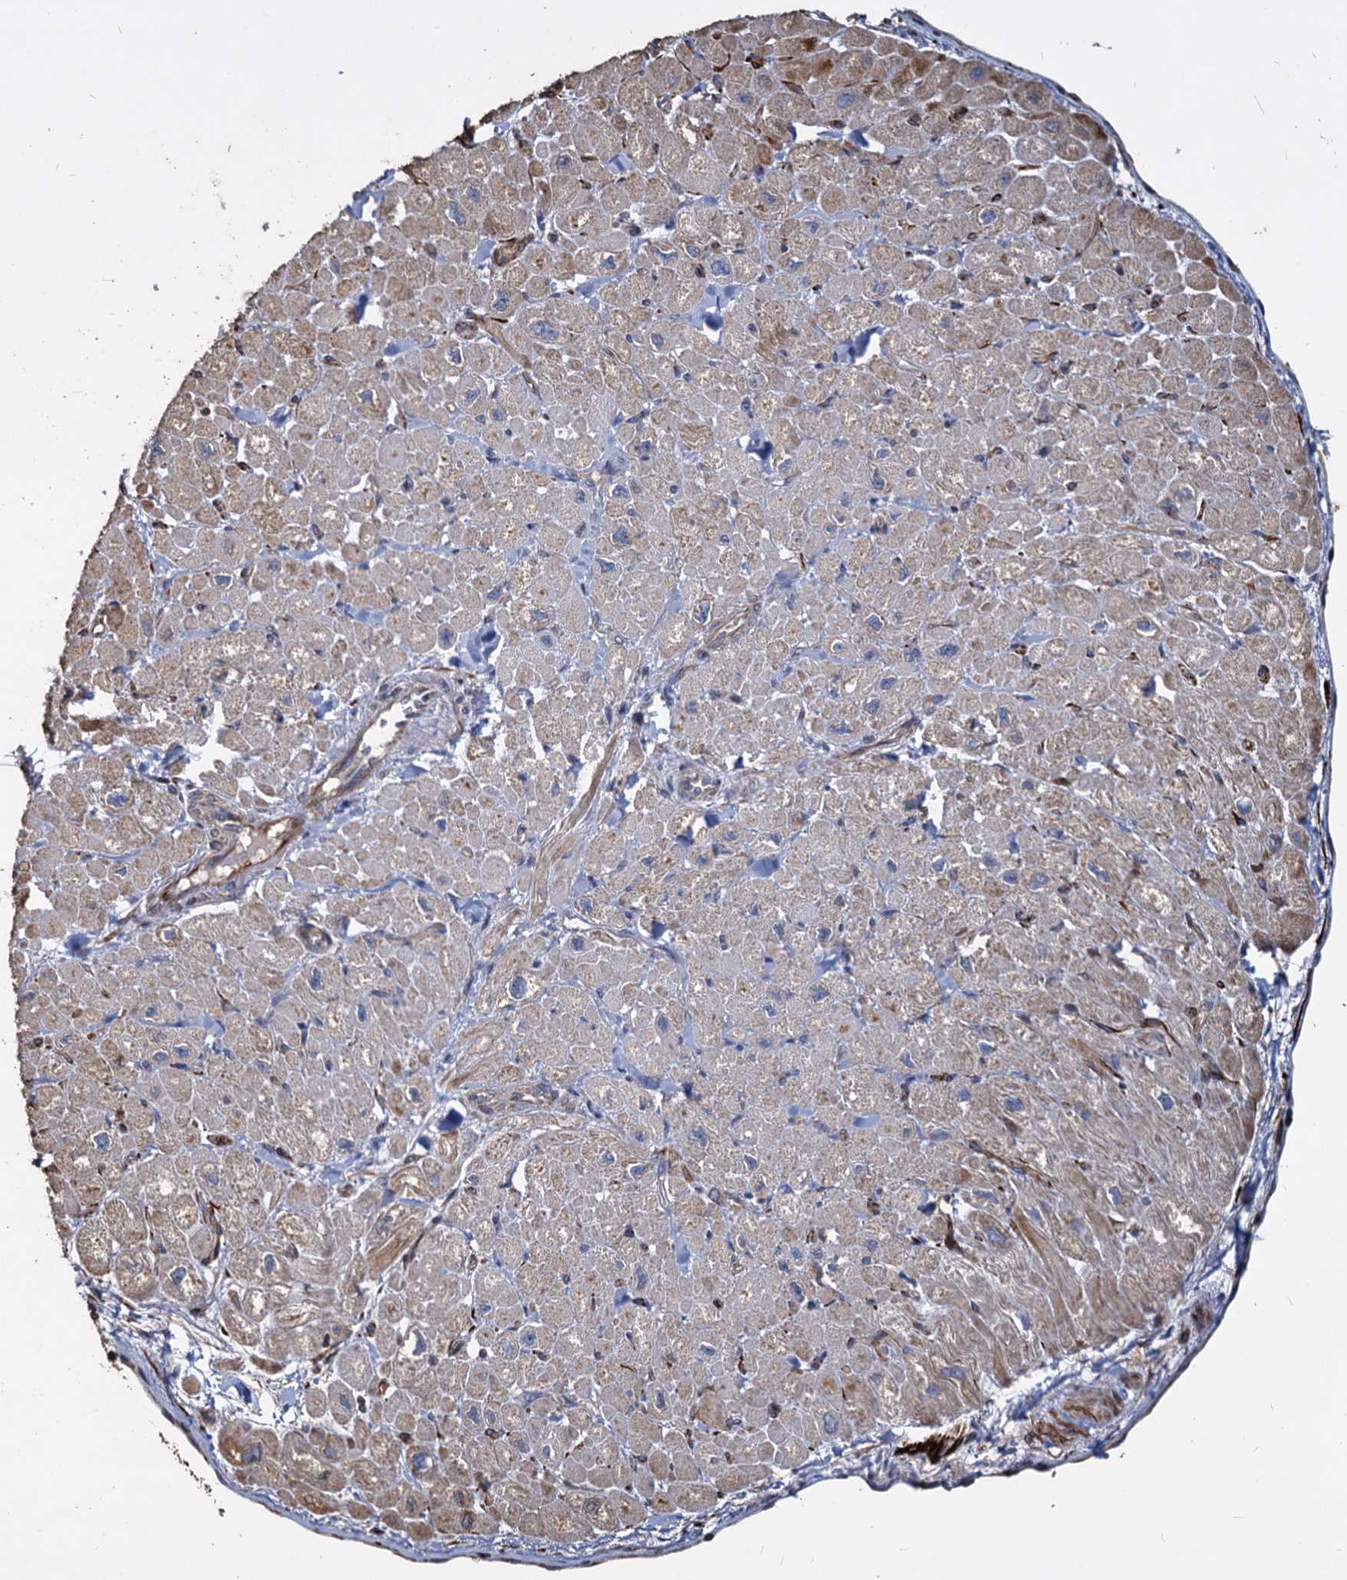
{"staining": {"intensity": "weak", "quantity": "<25%", "location": "cytoplasmic/membranous"}, "tissue": "heart muscle", "cell_type": "Cardiomyocytes", "image_type": "normal", "snomed": [{"axis": "morphology", "description": "Normal tissue, NOS"}, {"axis": "topography", "description": "Heart"}], "caption": "The histopathology image exhibits no significant positivity in cardiomyocytes of heart muscle.", "gene": "DEPDC4", "patient": {"sex": "male", "age": 65}}